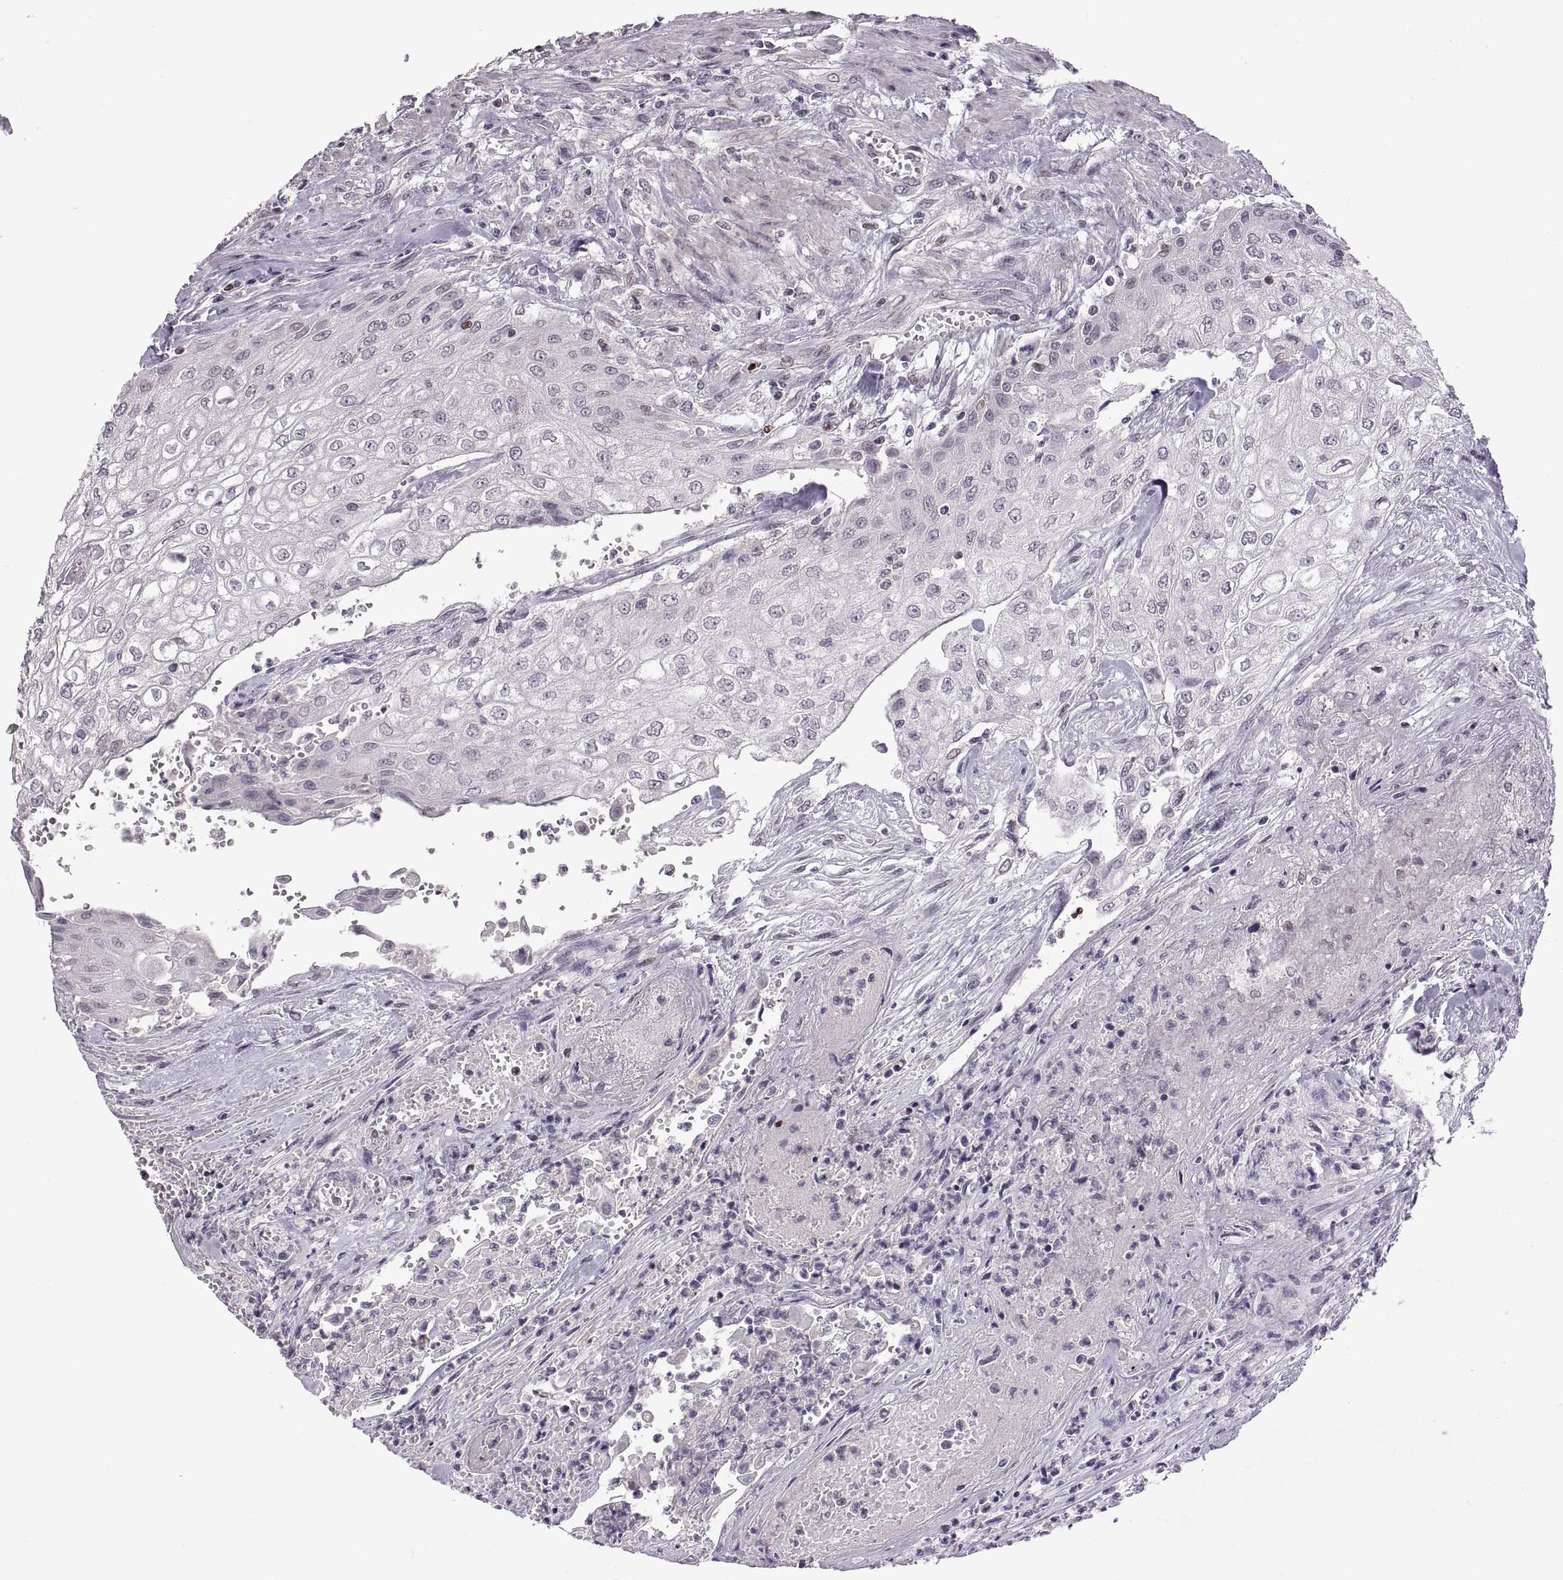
{"staining": {"intensity": "negative", "quantity": "none", "location": "none"}, "tissue": "urothelial cancer", "cell_type": "Tumor cells", "image_type": "cancer", "snomed": [{"axis": "morphology", "description": "Urothelial carcinoma, High grade"}, {"axis": "topography", "description": "Urinary bladder"}], "caption": "This is an immunohistochemistry micrograph of high-grade urothelial carcinoma. There is no expression in tumor cells.", "gene": "NEK2", "patient": {"sex": "male", "age": 62}}